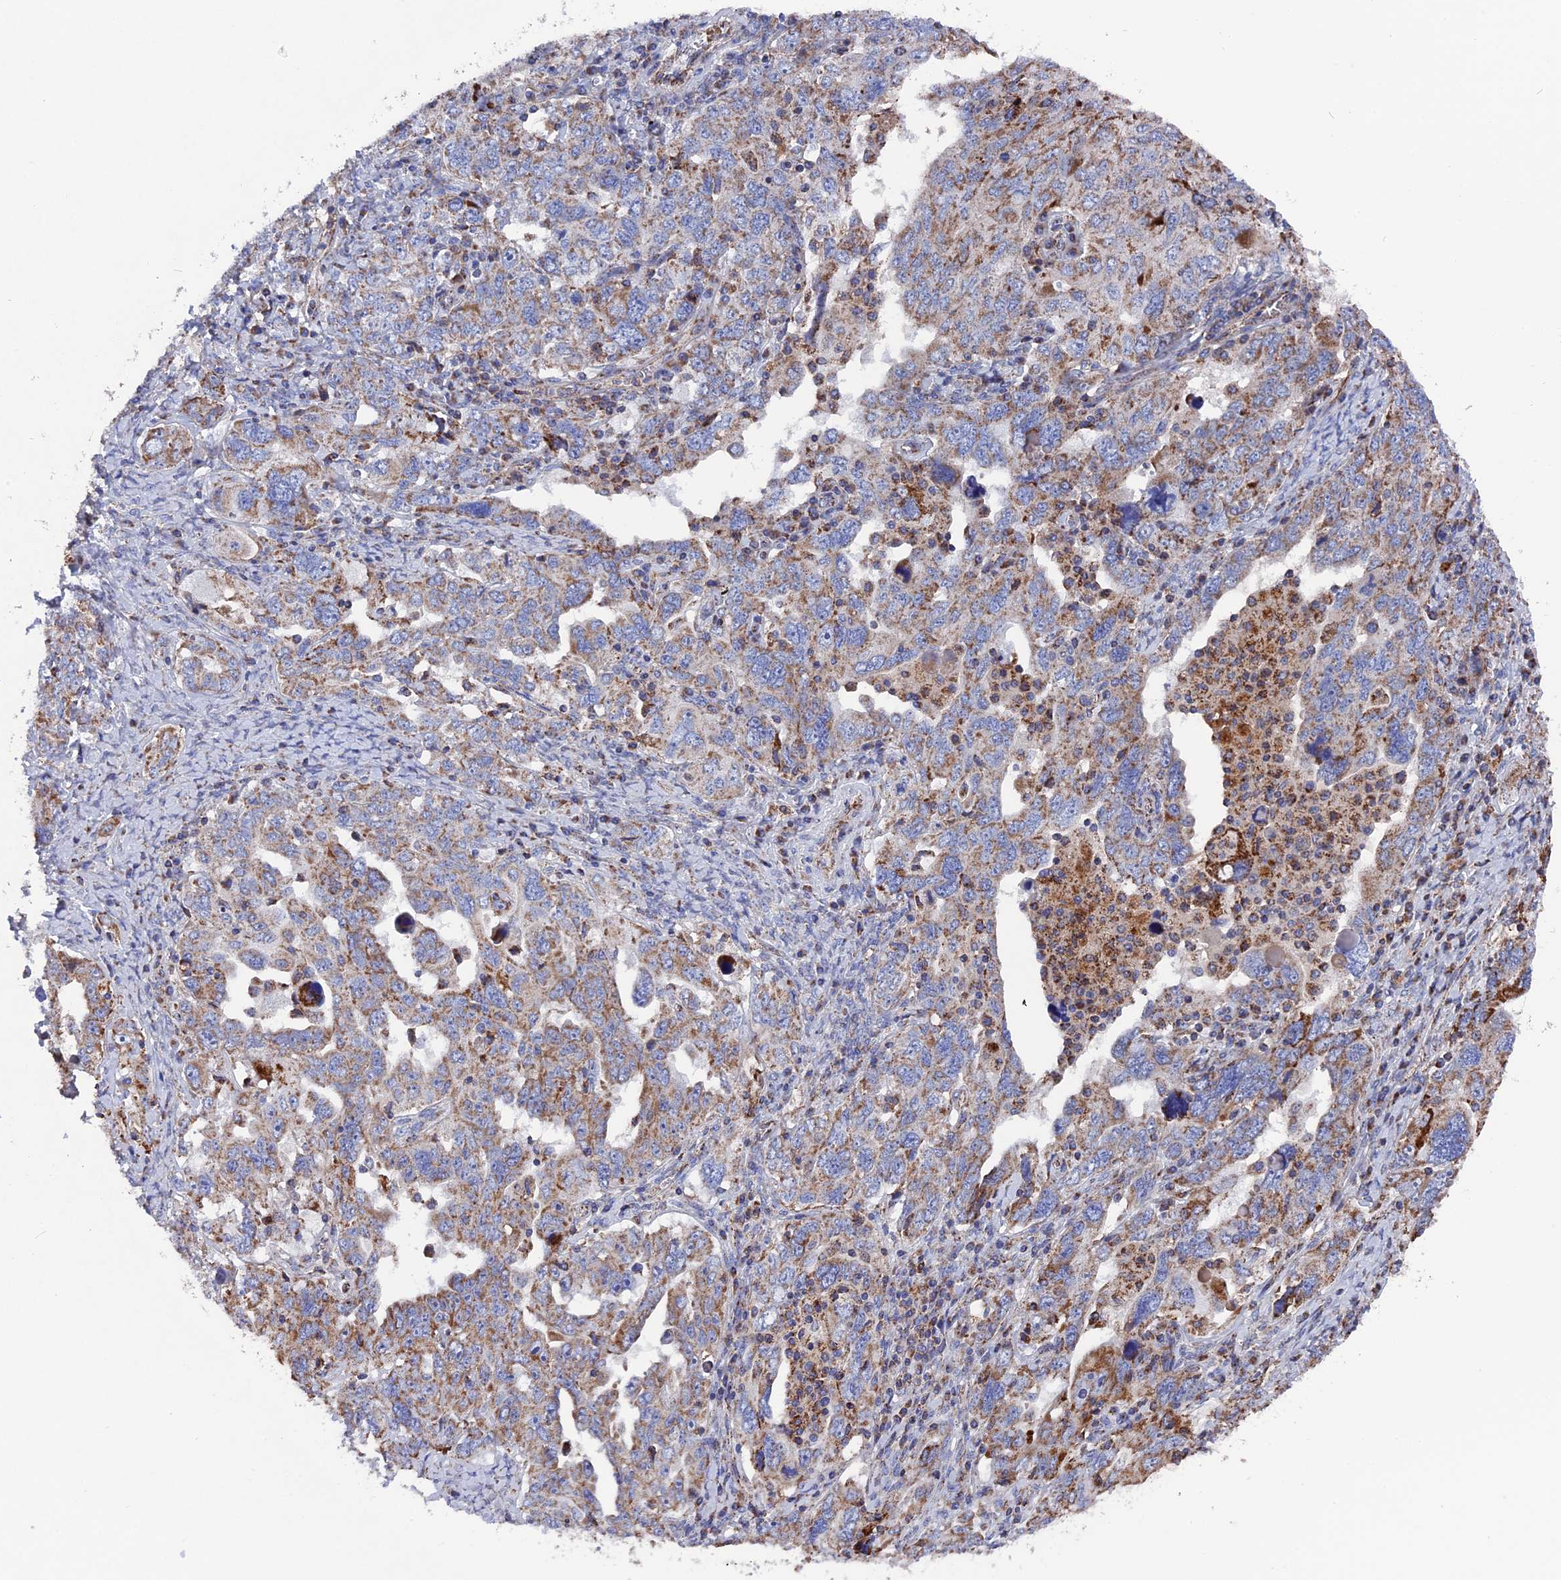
{"staining": {"intensity": "moderate", "quantity": "25%-75%", "location": "cytoplasmic/membranous"}, "tissue": "ovarian cancer", "cell_type": "Tumor cells", "image_type": "cancer", "snomed": [{"axis": "morphology", "description": "Carcinoma, endometroid"}, {"axis": "topography", "description": "Ovary"}], "caption": "Human endometroid carcinoma (ovarian) stained for a protein (brown) shows moderate cytoplasmic/membranous positive staining in approximately 25%-75% of tumor cells.", "gene": "TGFA", "patient": {"sex": "female", "age": 62}}